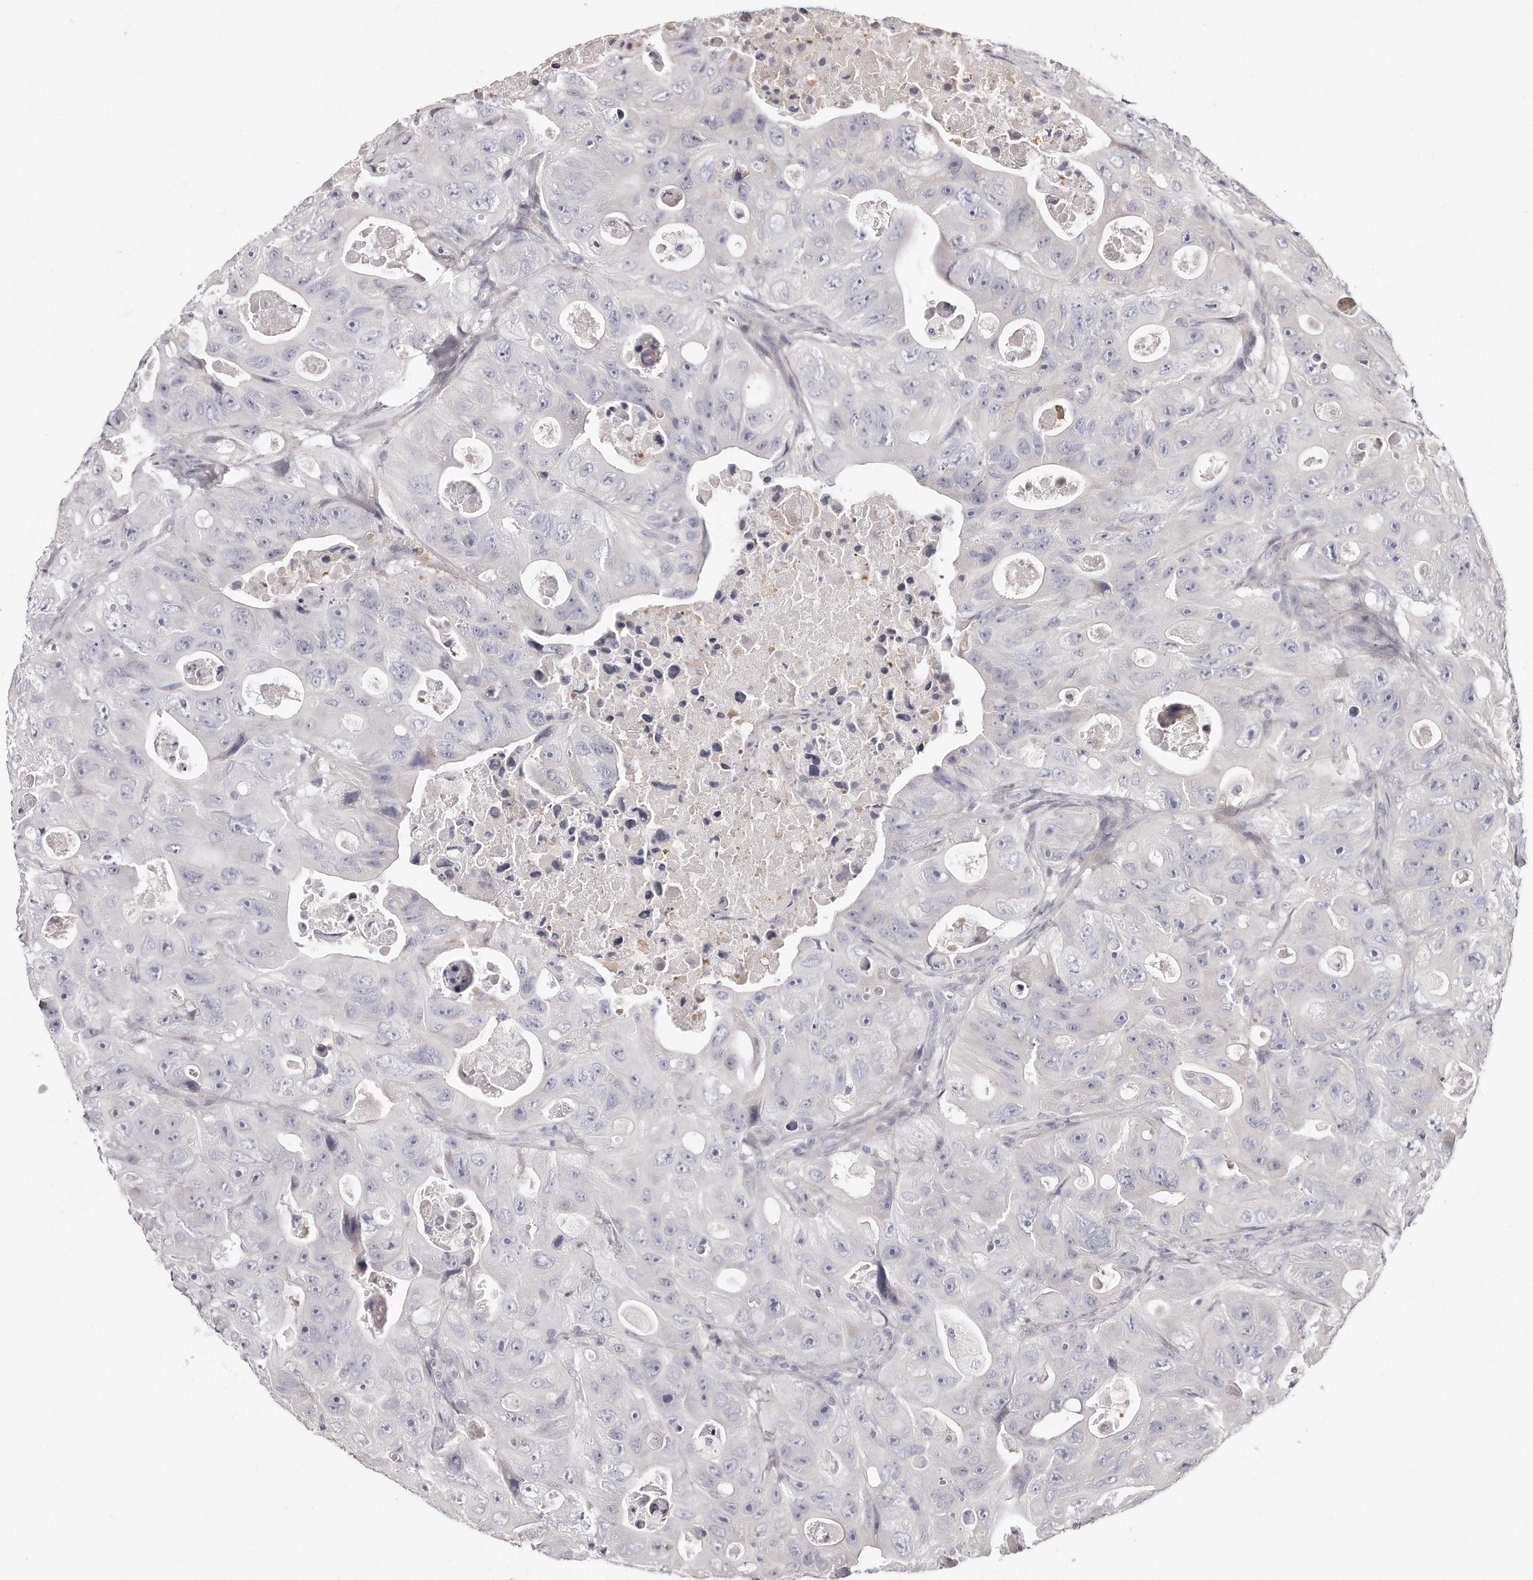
{"staining": {"intensity": "negative", "quantity": "none", "location": "none"}, "tissue": "colorectal cancer", "cell_type": "Tumor cells", "image_type": "cancer", "snomed": [{"axis": "morphology", "description": "Adenocarcinoma, NOS"}, {"axis": "topography", "description": "Colon"}], "caption": "IHC image of human colorectal cancer stained for a protein (brown), which shows no positivity in tumor cells.", "gene": "TTLL4", "patient": {"sex": "female", "age": 46}}